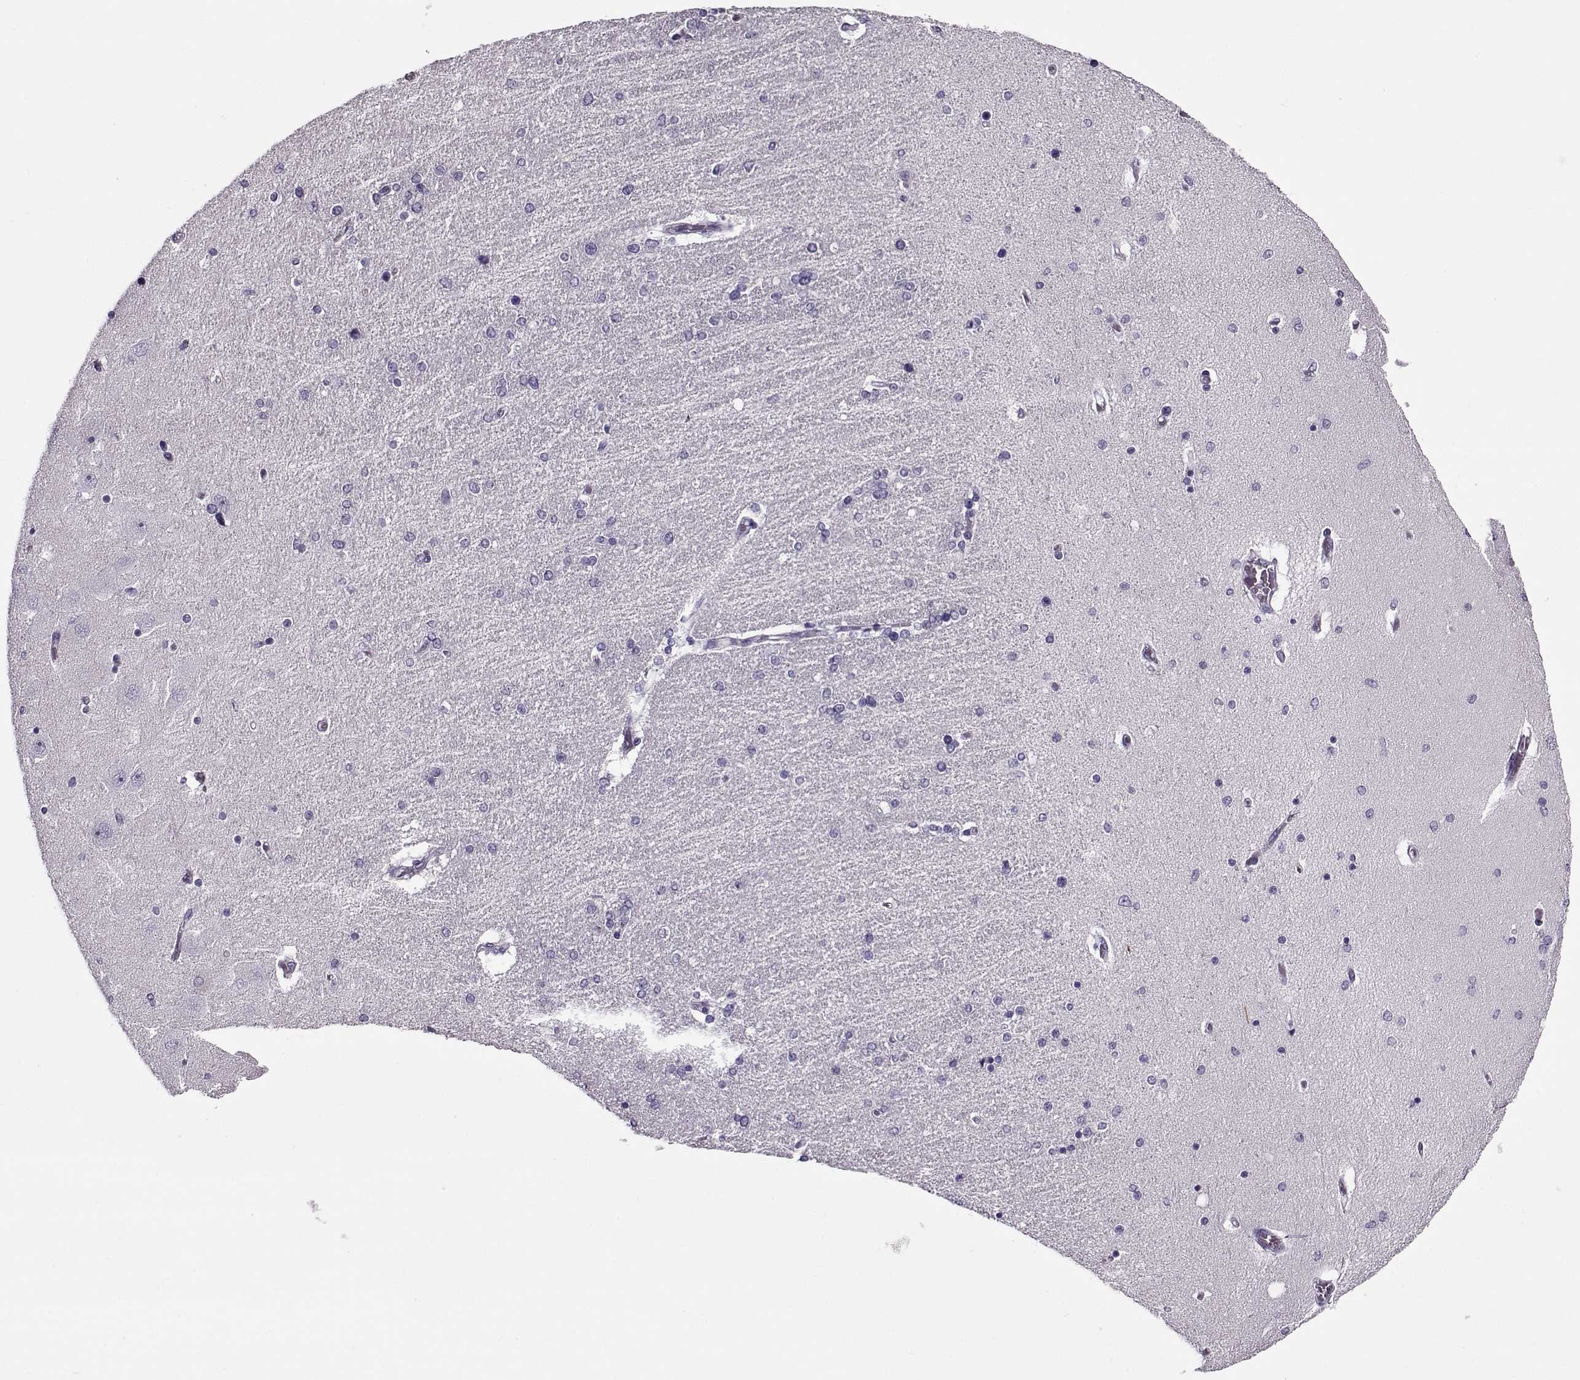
{"staining": {"intensity": "negative", "quantity": "none", "location": "none"}, "tissue": "hippocampus", "cell_type": "Glial cells", "image_type": "normal", "snomed": [{"axis": "morphology", "description": "Normal tissue, NOS"}, {"axis": "topography", "description": "Hippocampus"}], "caption": "Normal hippocampus was stained to show a protein in brown. There is no significant expression in glial cells. (DAB immunohistochemistry (IHC) with hematoxylin counter stain).", "gene": "GAGE10", "patient": {"sex": "female", "age": 54}}